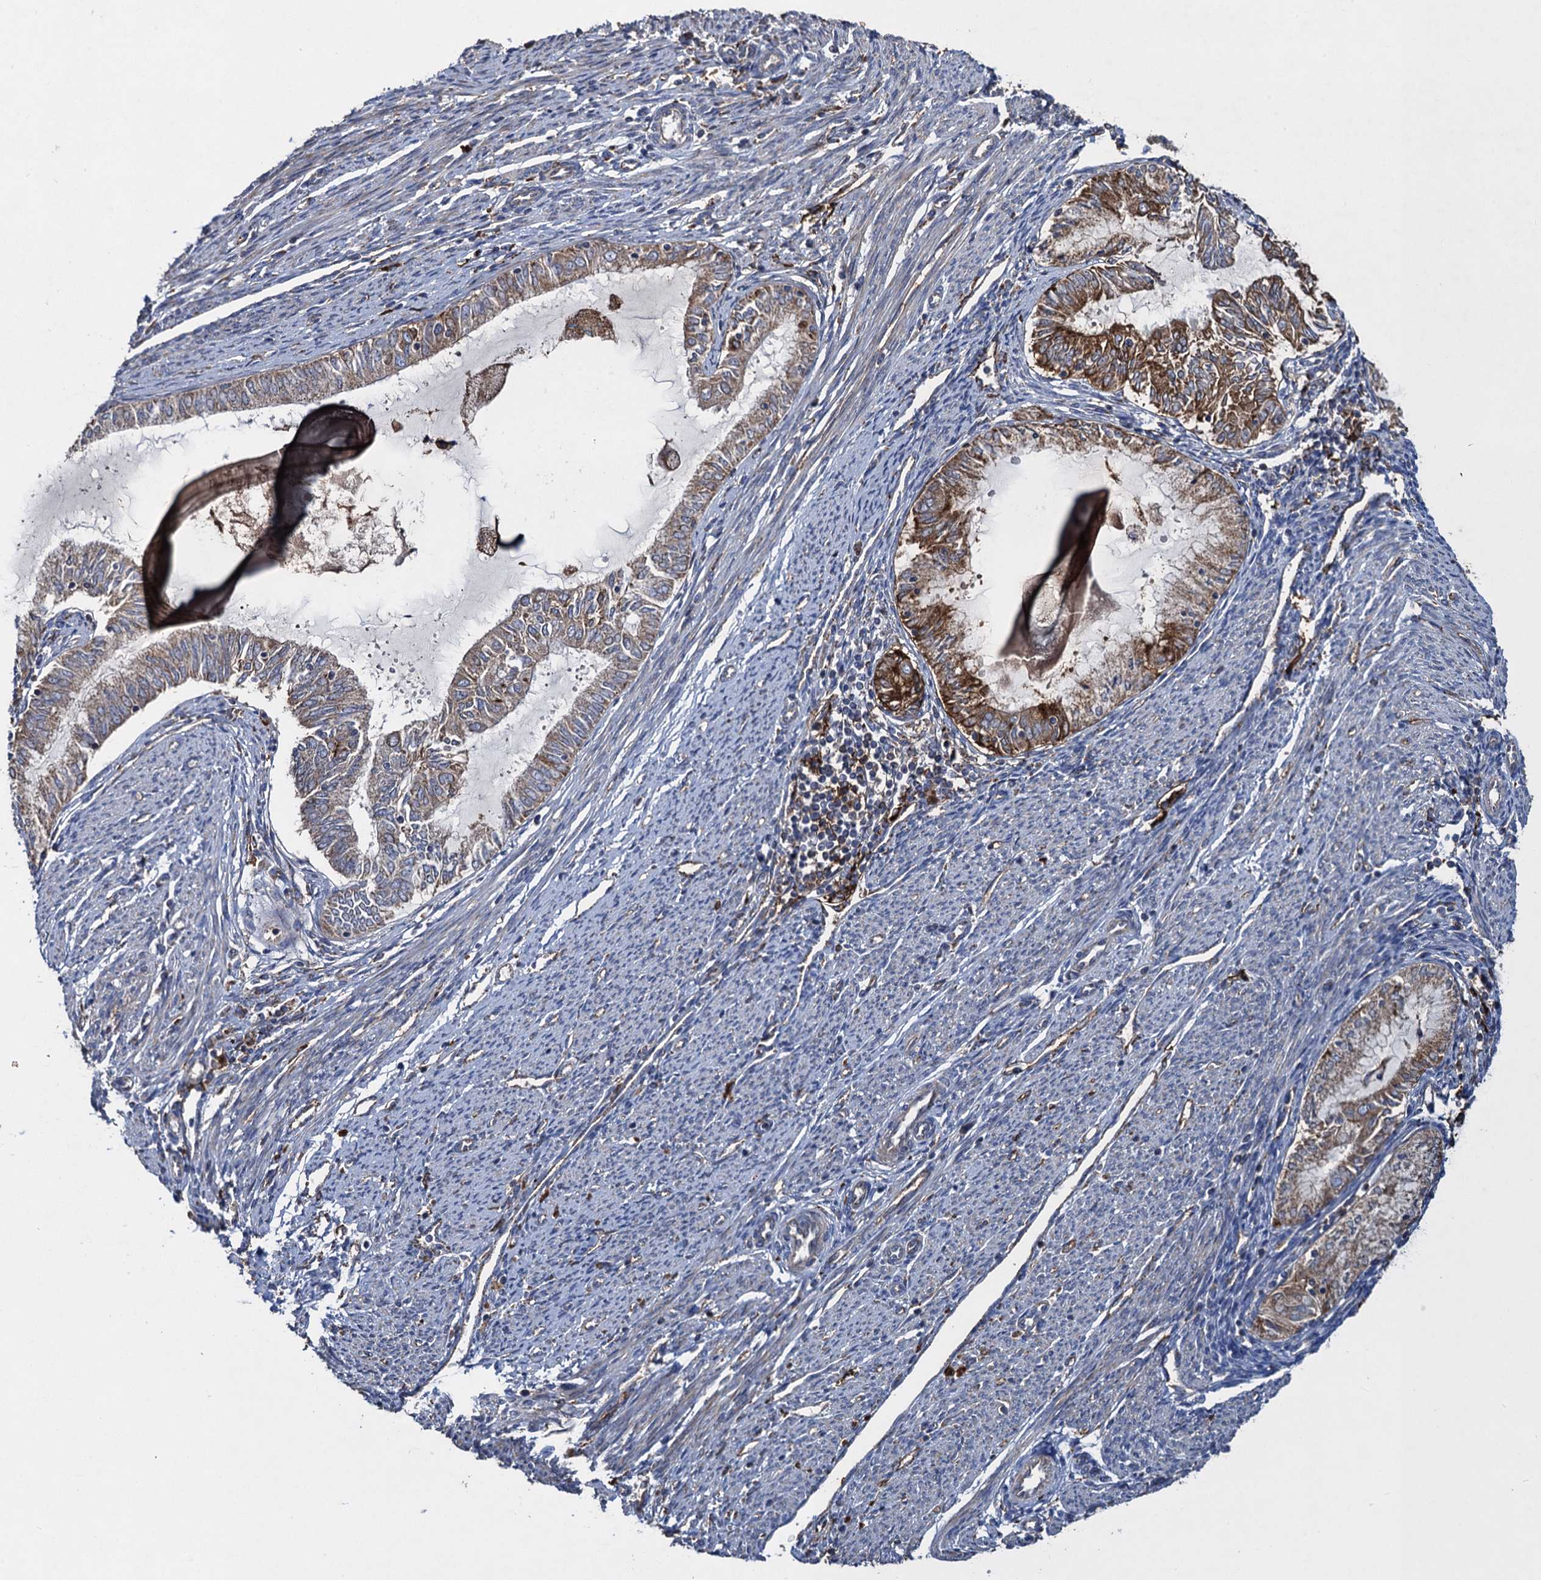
{"staining": {"intensity": "moderate", "quantity": "<25%", "location": "cytoplasmic/membranous"}, "tissue": "endometrial cancer", "cell_type": "Tumor cells", "image_type": "cancer", "snomed": [{"axis": "morphology", "description": "Adenocarcinoma, NOS"}, {"axis": "topography", "description": "Endometrium"}], "caption": "A brown stain shows moderate cytoplasmic/membranous positivity of a protein in human endometrial adenocarcinoma tumor cells. The staining was performed using DAB to visualize the protein expression in brown, while the nuclei were stained in blue with hematoxylin (Magnification: 20x).", "gene": "TXNDC11", "patient": {"sex": "female", "age": 79}}